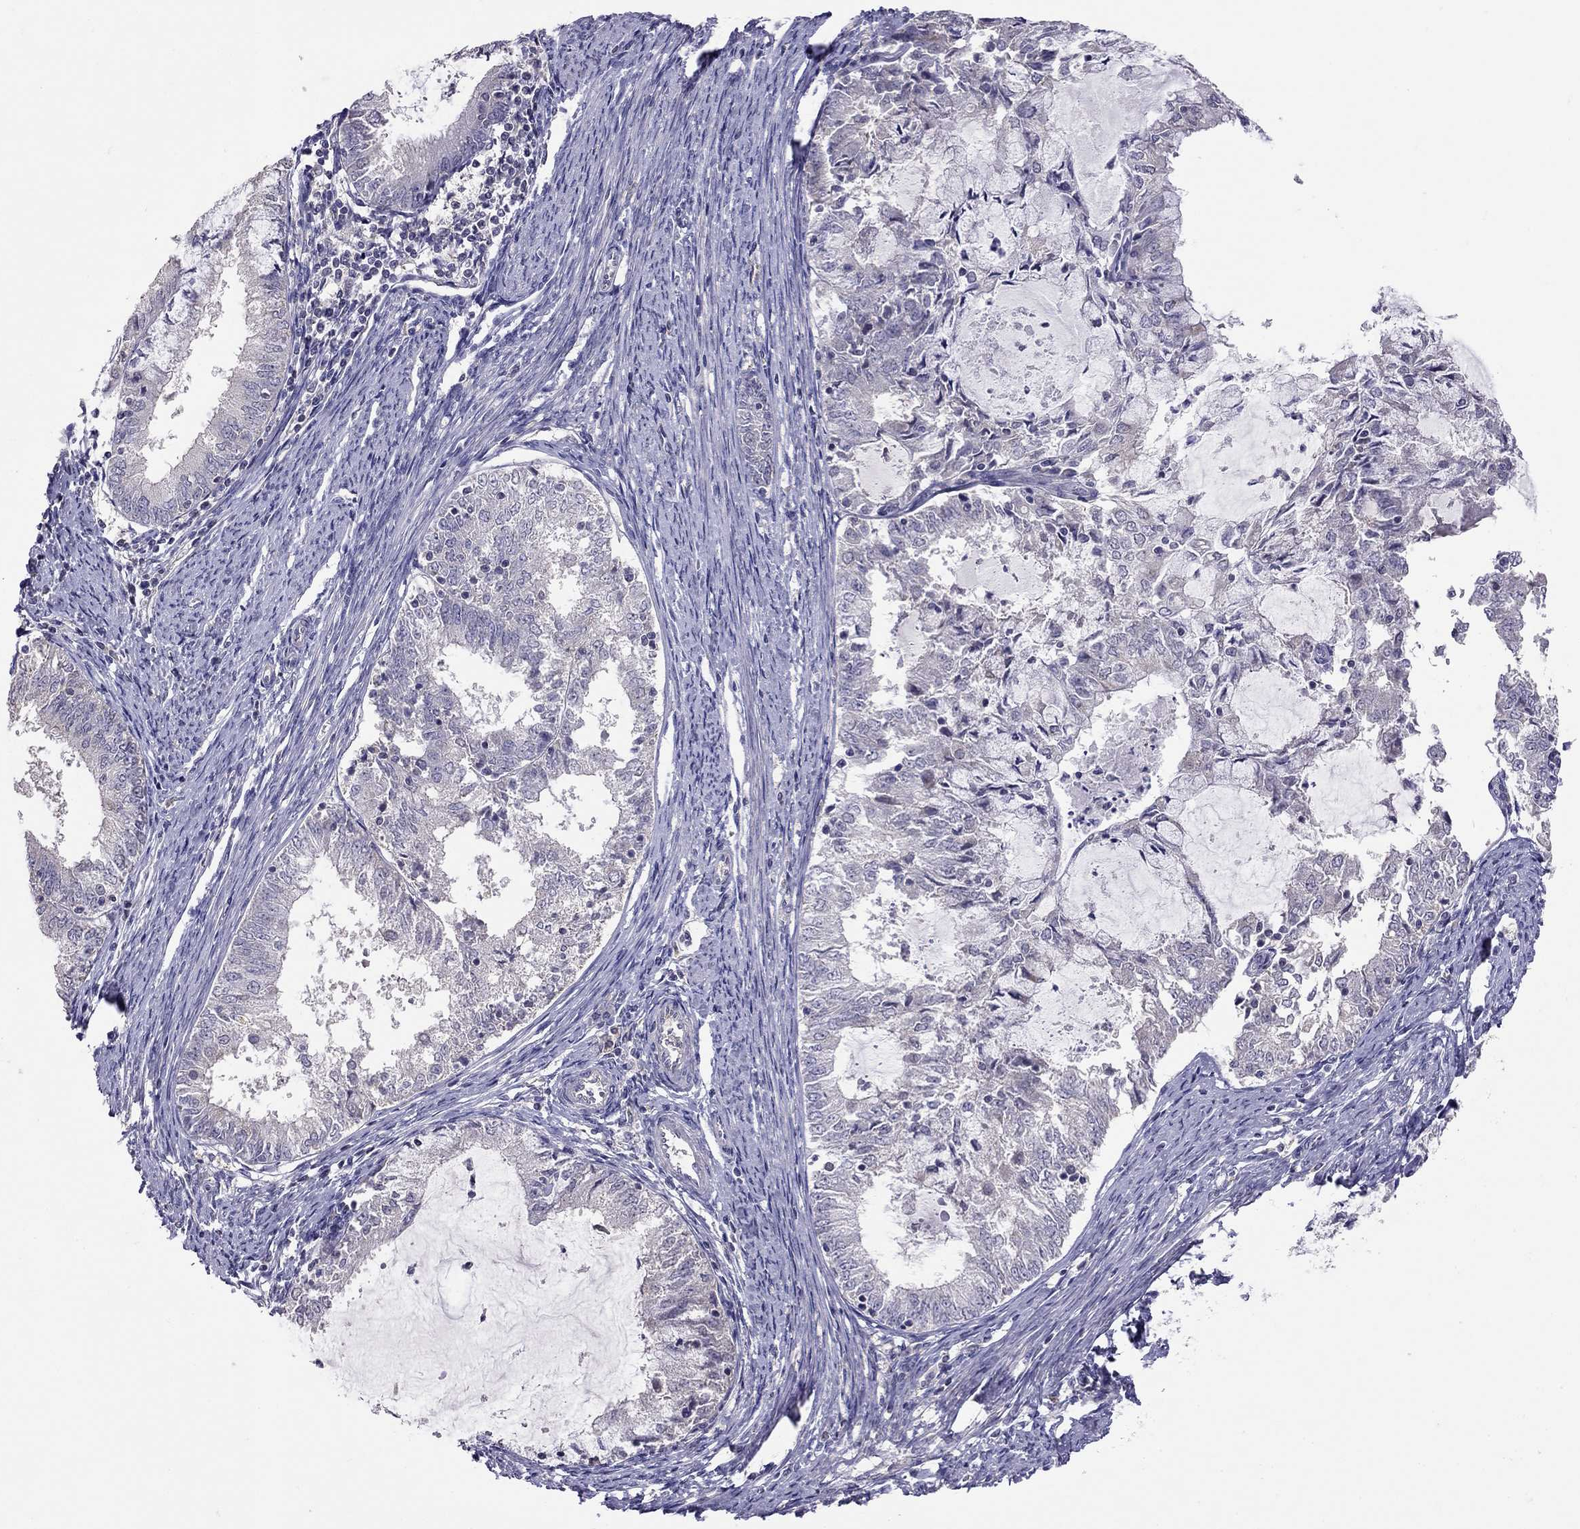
{"staining": {"intensity": "negative", "quantity": "none", "location": "none"}, "tissue": "endometrial cancer", "cell_type": "Tumor cells", "image_type": "cancer", "snomed": [{"axis": "morphology", "description": "Adenocarcinoma, NOS"}, {"axis": "topography", "description": "Endometrium"}], "caption": "This is a image of immunohistochemistry (IHC) staining of endometrial cancer, which shows no positivity in tumor cells. The staining is performed using DAB brown chromogen with nuclei counter-stained in using hematoxylin.", "gene": "RTP5", "patient": {"sex": "female", "age": 57}}